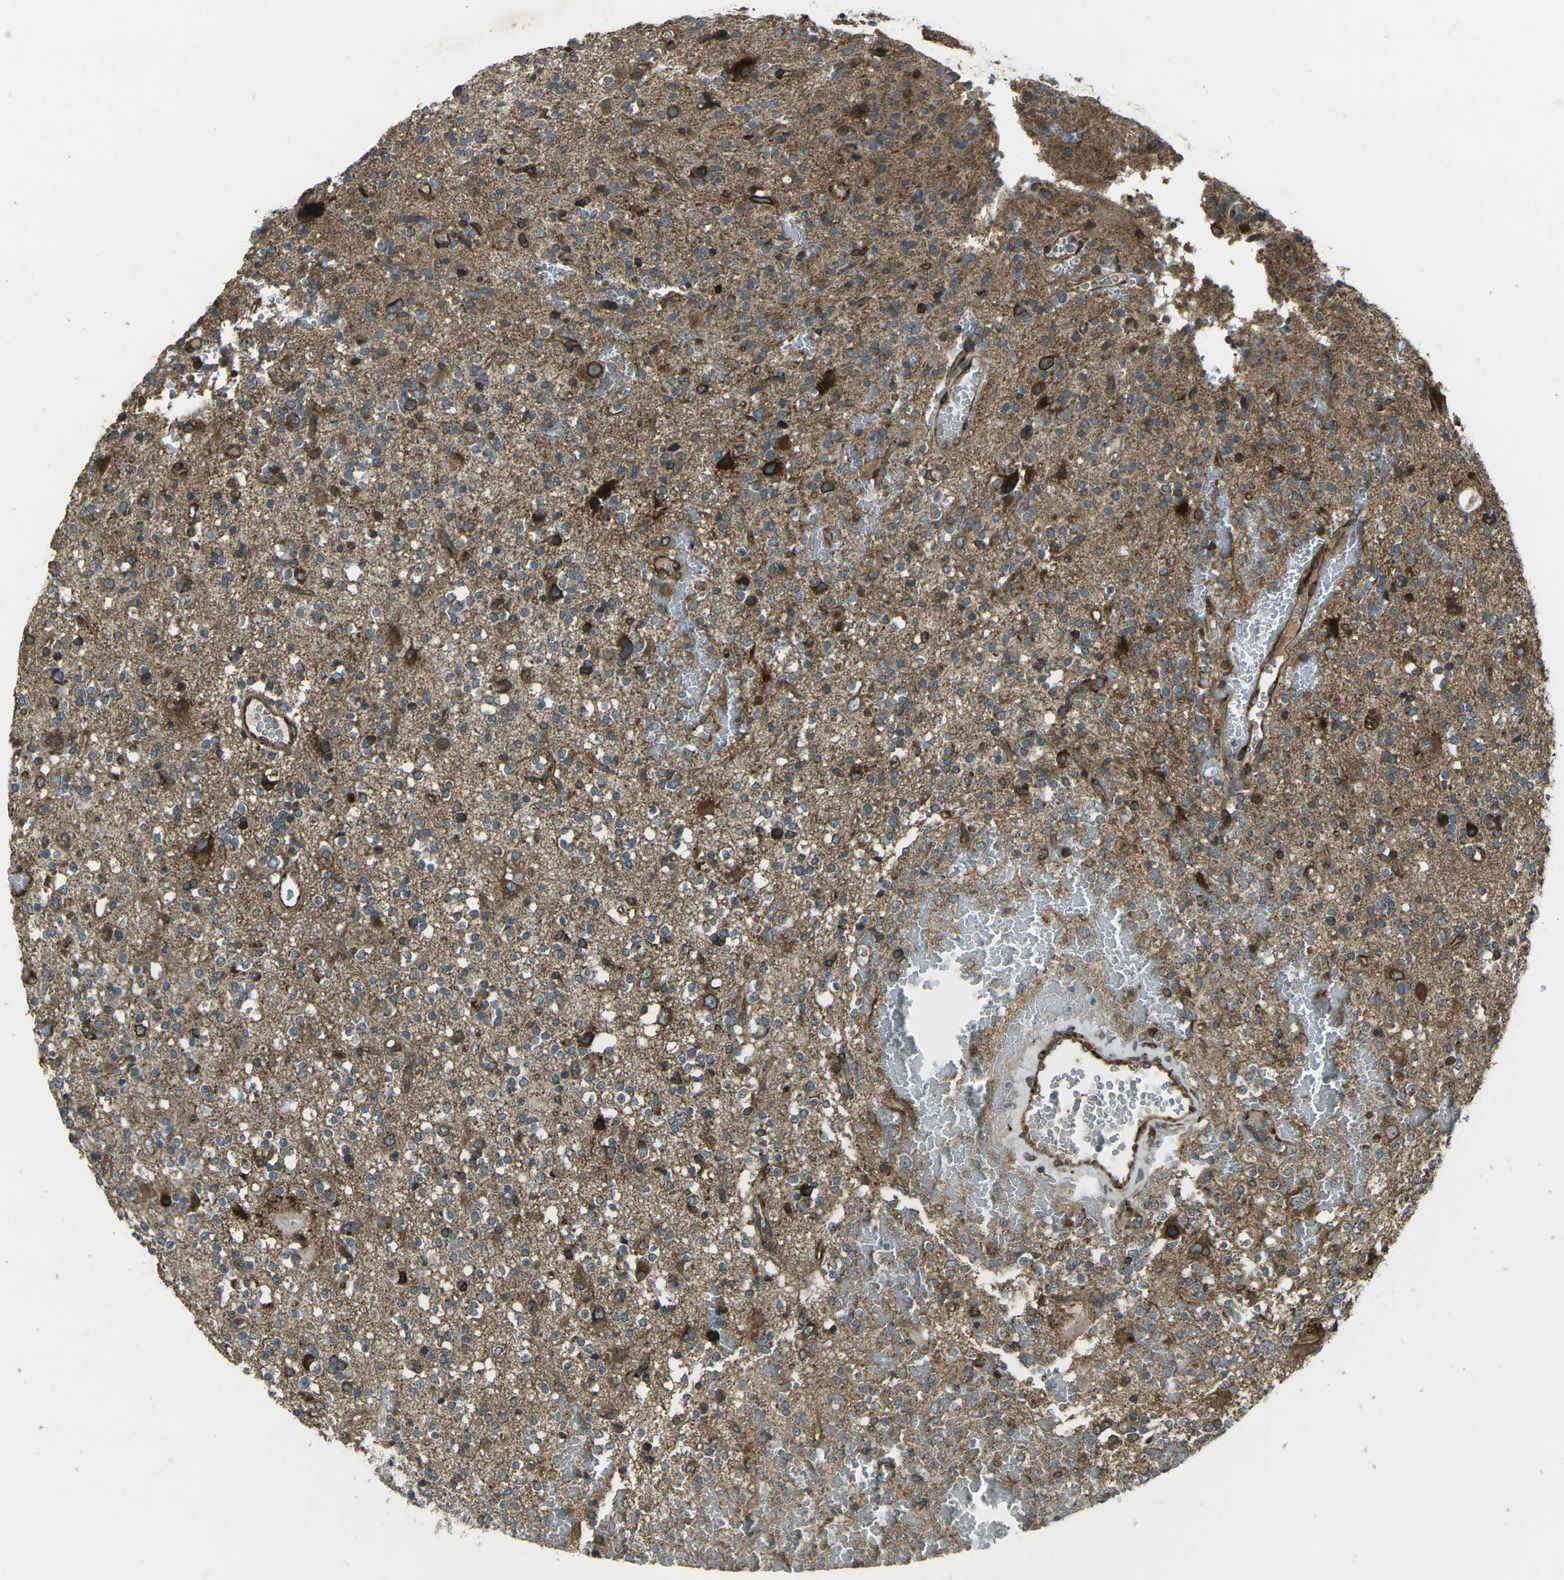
{"staining": {"intensity": "moderate", "quantity": "25%-75%", "location": "cytoplasmic/membranous"}, "tissue": "glioma", "cell_type": "Tumor cells", "image_type": "cancer", "snomed": [{"axis": "morphology", "description": "Glioma, malignant, High grade"}, {"axis": "topography", "description": "Brain"}], "caption": "Human high-grade glioma (malignant) stained with a protein marker displays moderate staining in tumor cells.", "gene": "LSMEM1", "patient": {"sex": "male", "age": 47}}